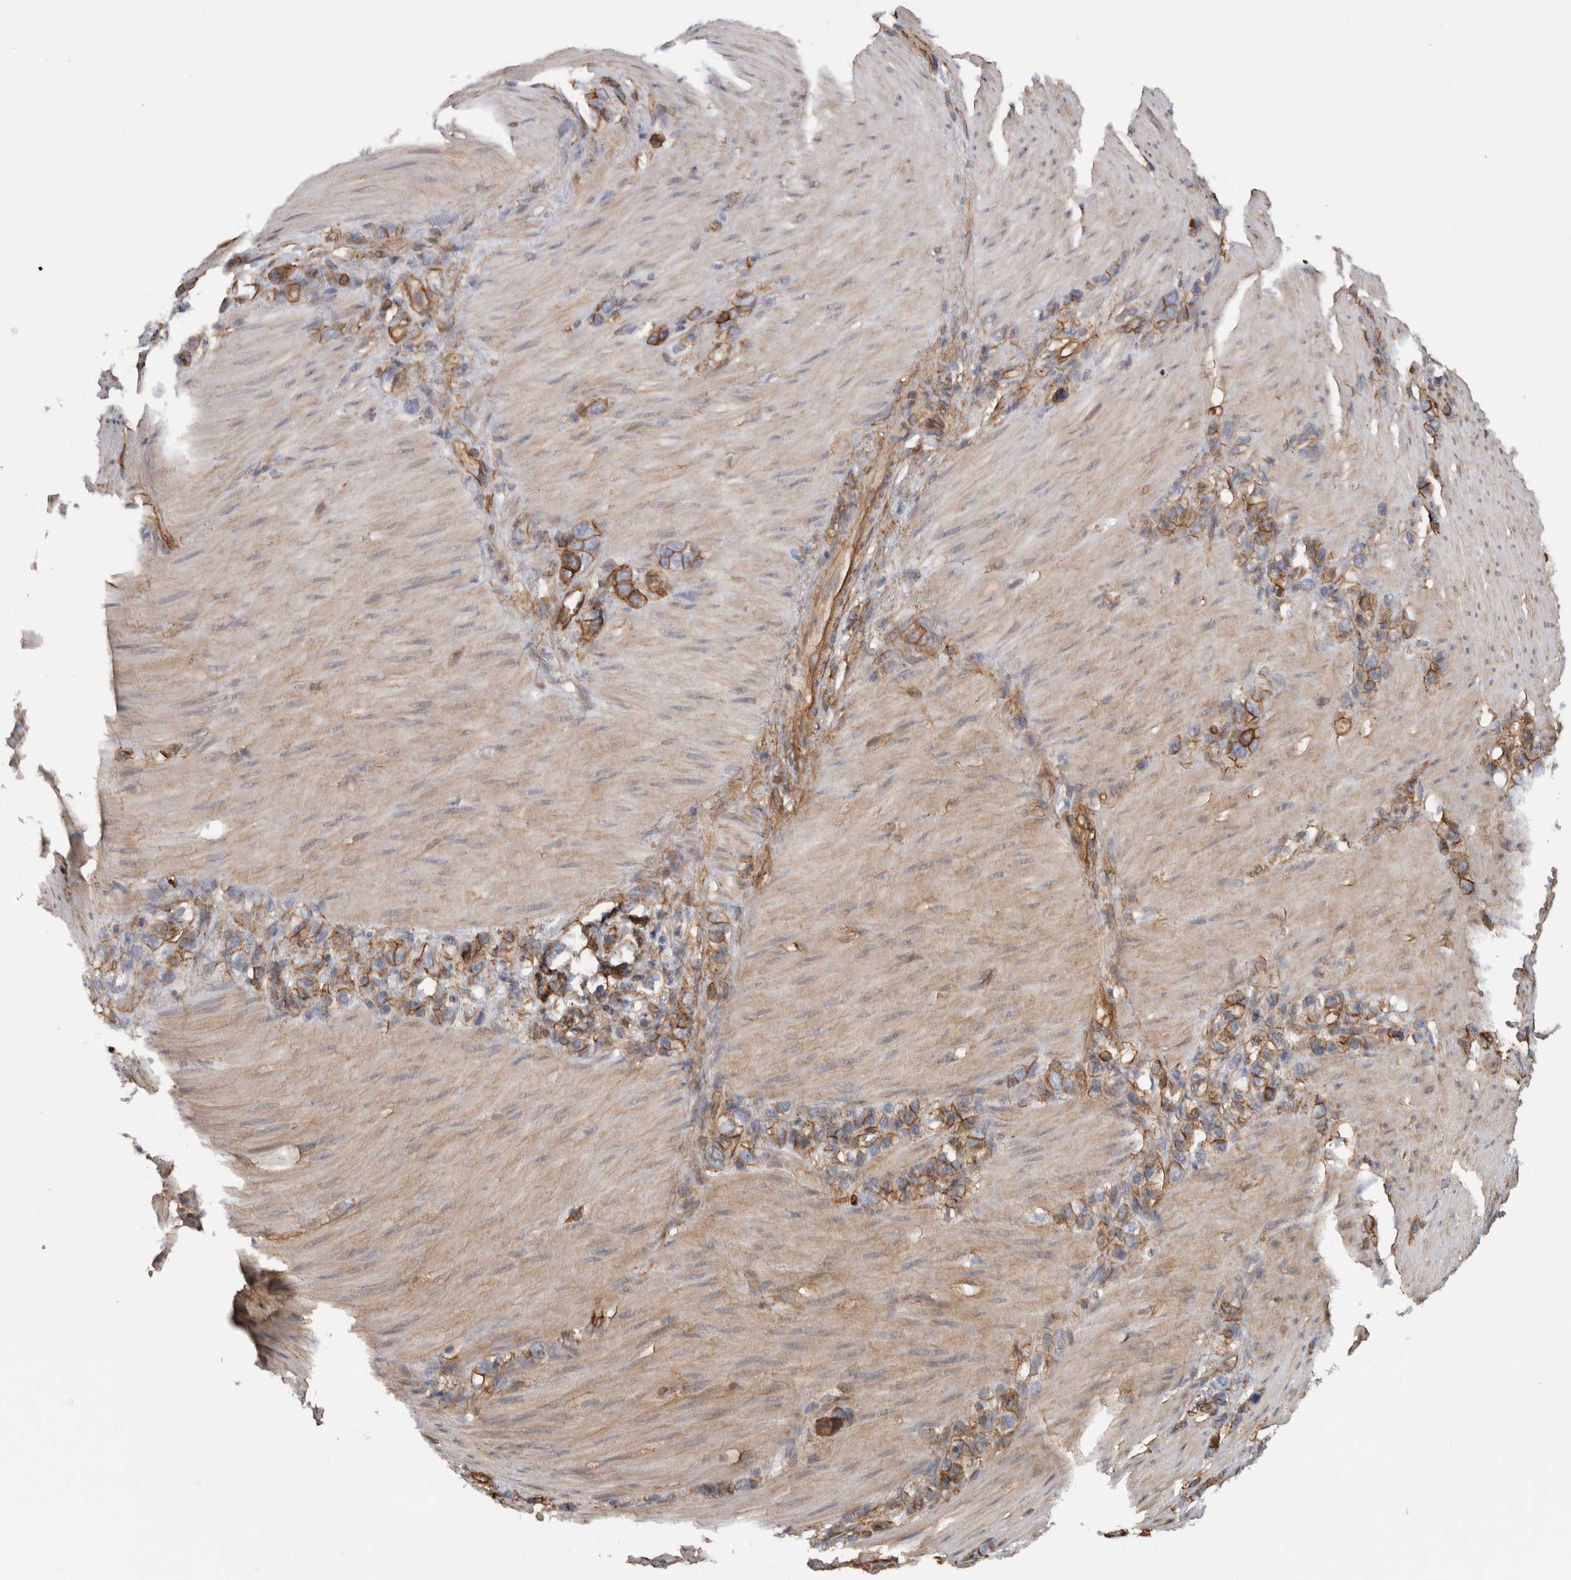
{"staining": {"intensity": "moderate", "quantity": ">75%", "location": "cytoplasmic/membranous"}, "tissue": "stomach cancer", "cell_type": "Tumor cells", "image_type": "cancer", "snomed": [{"axis": "morphology", "description": "Normal tissue, NOS"}, {"axis": "morphology", "description": "Adenocarcinoma, NOS"}, {"axis": "morphology", "description": "Adenocarcinoma, High grade"}, {"axis": "topography", "description": "Stomach, upper"}, {"axis": "topography", "description": "Stomach"}], "caption": "A high-resolution micrograph shows IHC staining of stomach cancer (adenocarcinoma), which shows moderate cytoplasmic/membranous expression in approximately >75% of tumor cells. (Stains: DAB (3,3'-diaminobenzidine) in brown, nuclei in blue, Microscopy: brightfield microscopy at high magnification).", "gene": "AHNAK", "patient": {"sex": "female", "age": 65}}